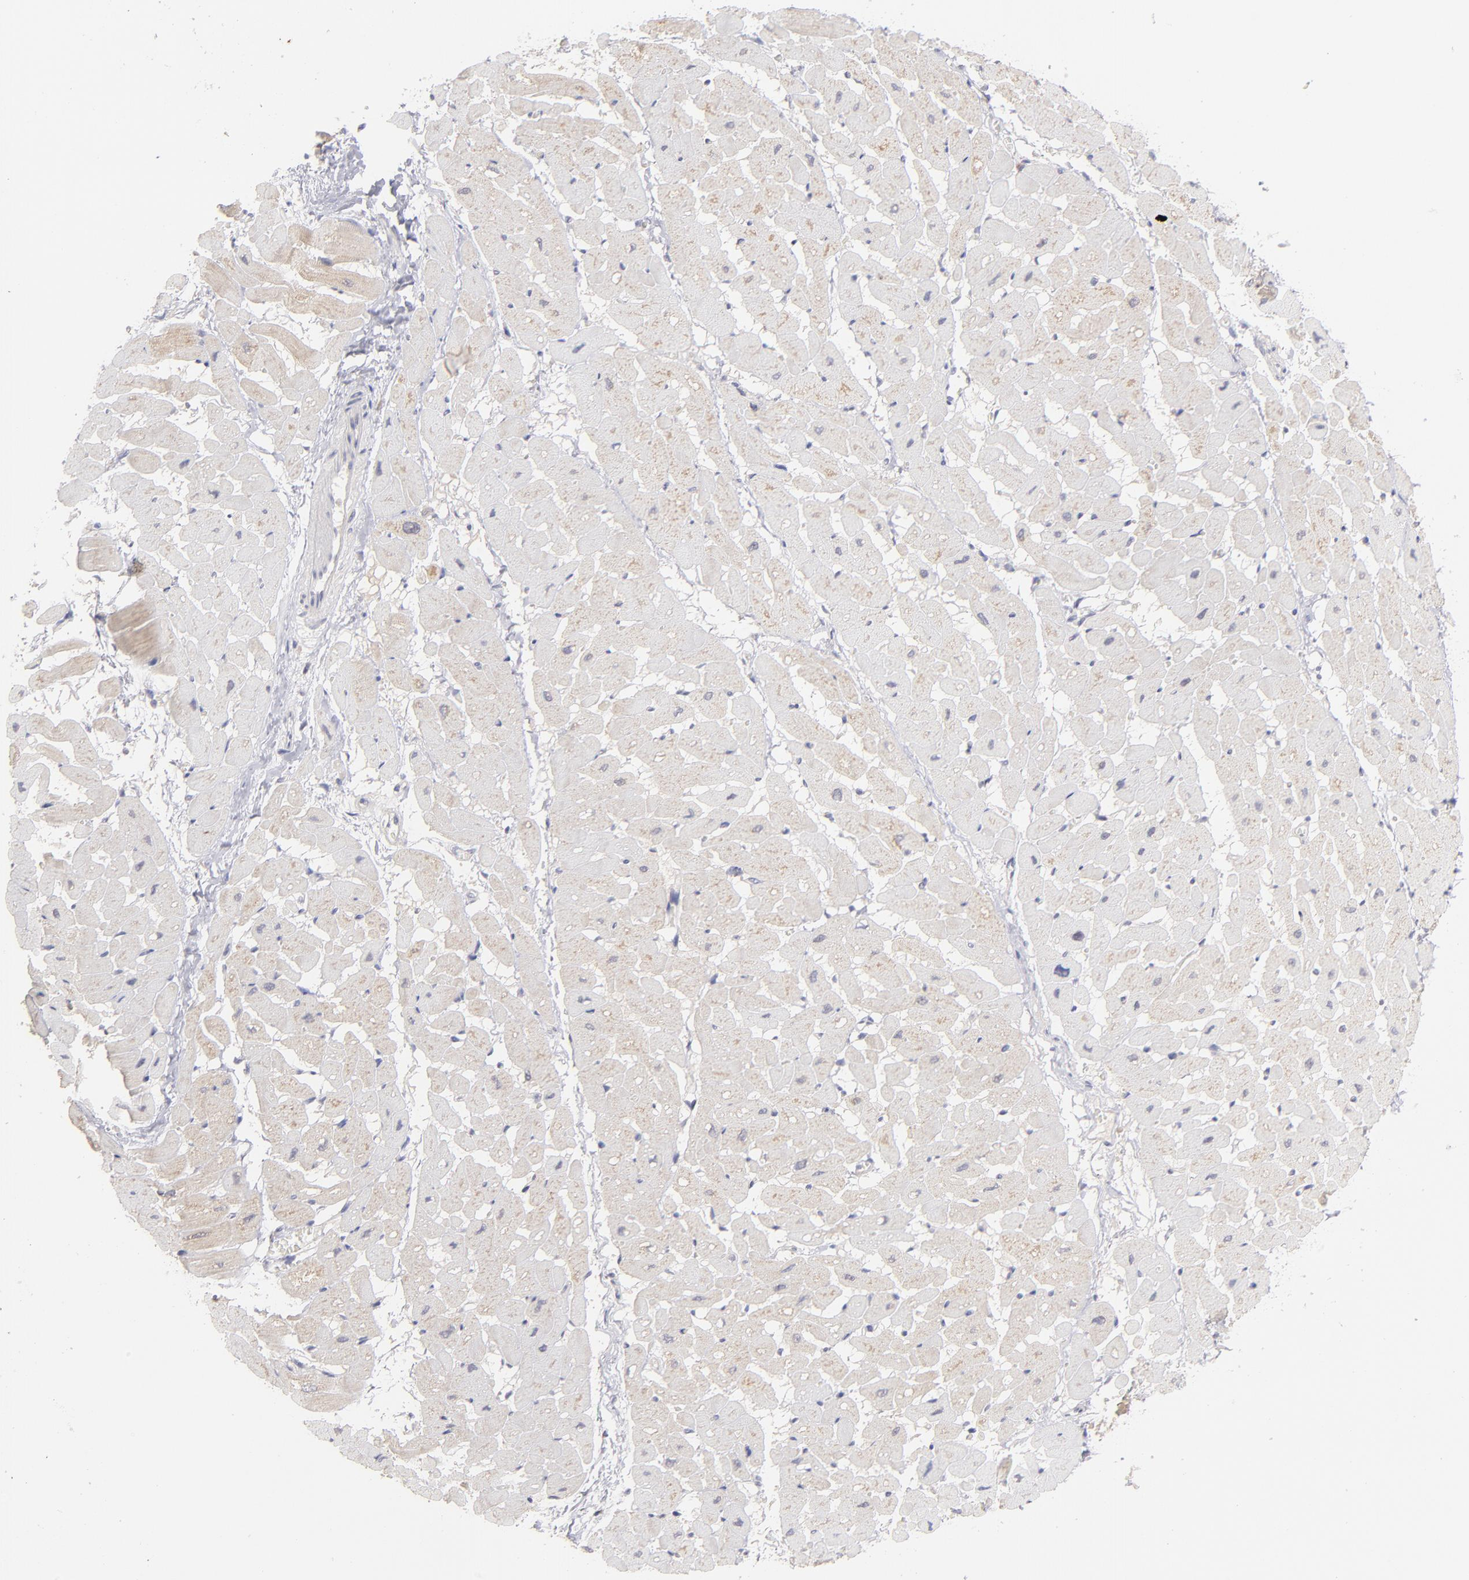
{"staining": {"intensity": "weak", "quantity": ">75%", "location": "cytoplasmic/membranous"}, "tissue": "heart muscle", "cell_type": "Cardiomyocytes", "image_type": "normal", "snomed": [{"axis": "morphology", "description": "Normal tissue, NOS"}, {"axis": "topography", "description": "Heart"}], "caption": "Protein staining of benign heart muscle displays weak cytoplasmic/membranous positivity in about >75% of cardiomyocytes.", "gene": "HCCS", "patient": {"sex": "male", "age": 45}}